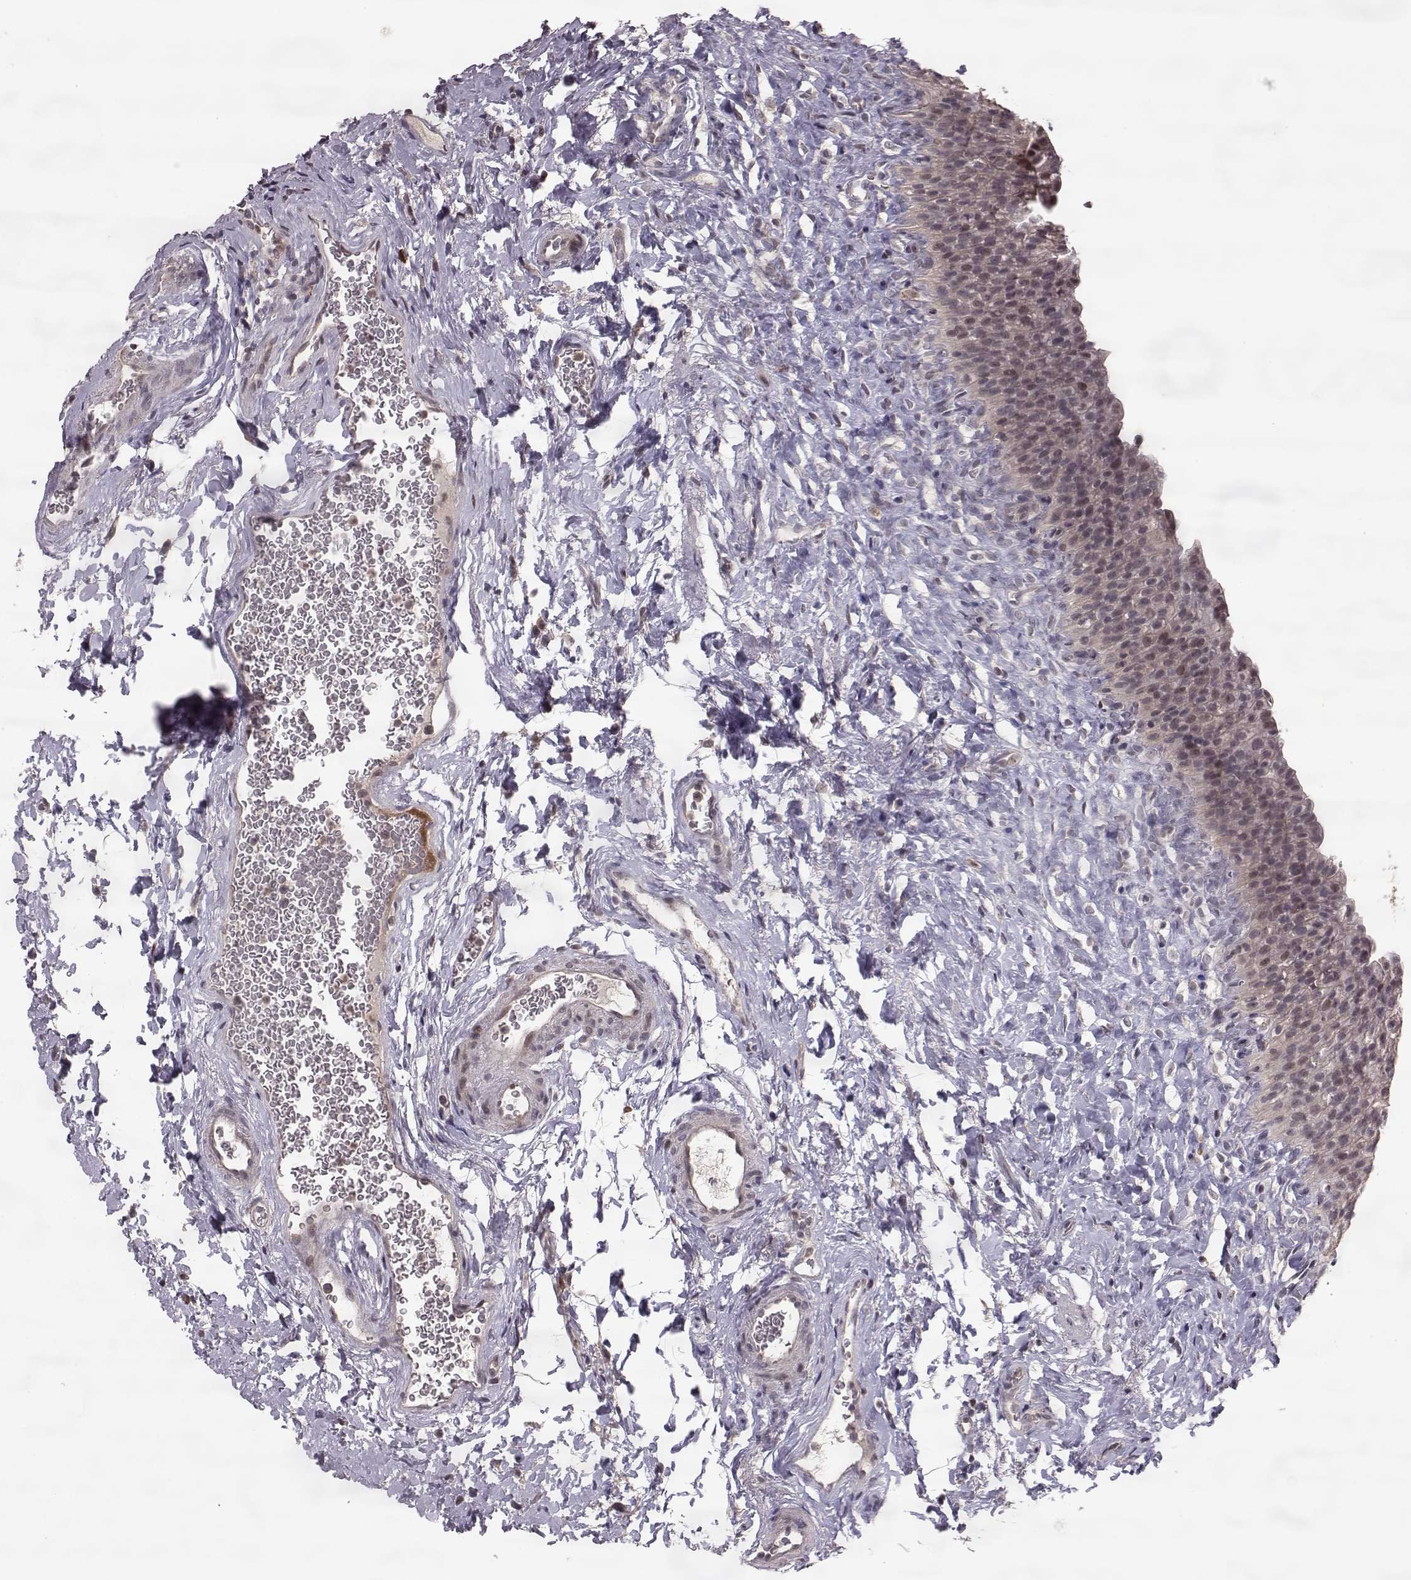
{"staining": {"intensity": "weak", "quantity": ">75%", "location": "cytoplasmic/membranous"}, "tissue": "urinary bladder", "cell_type": "Urothelial cells", "image_type": "normal", "snomed": [{"axis": "morphology", "description": "Normal tissue, NOS"}, {"axis": "topography", "description": "Urinary bladder"}], "caption": "Approximately >75% of urothelial cells in unremarkable urinary bladder show weak cytoplasmic/membranous protein positivity as visualized by brown immunohistochemical staining.", "gene": "ELOVL5", "patient": {"sex": "male", "age": 76}}